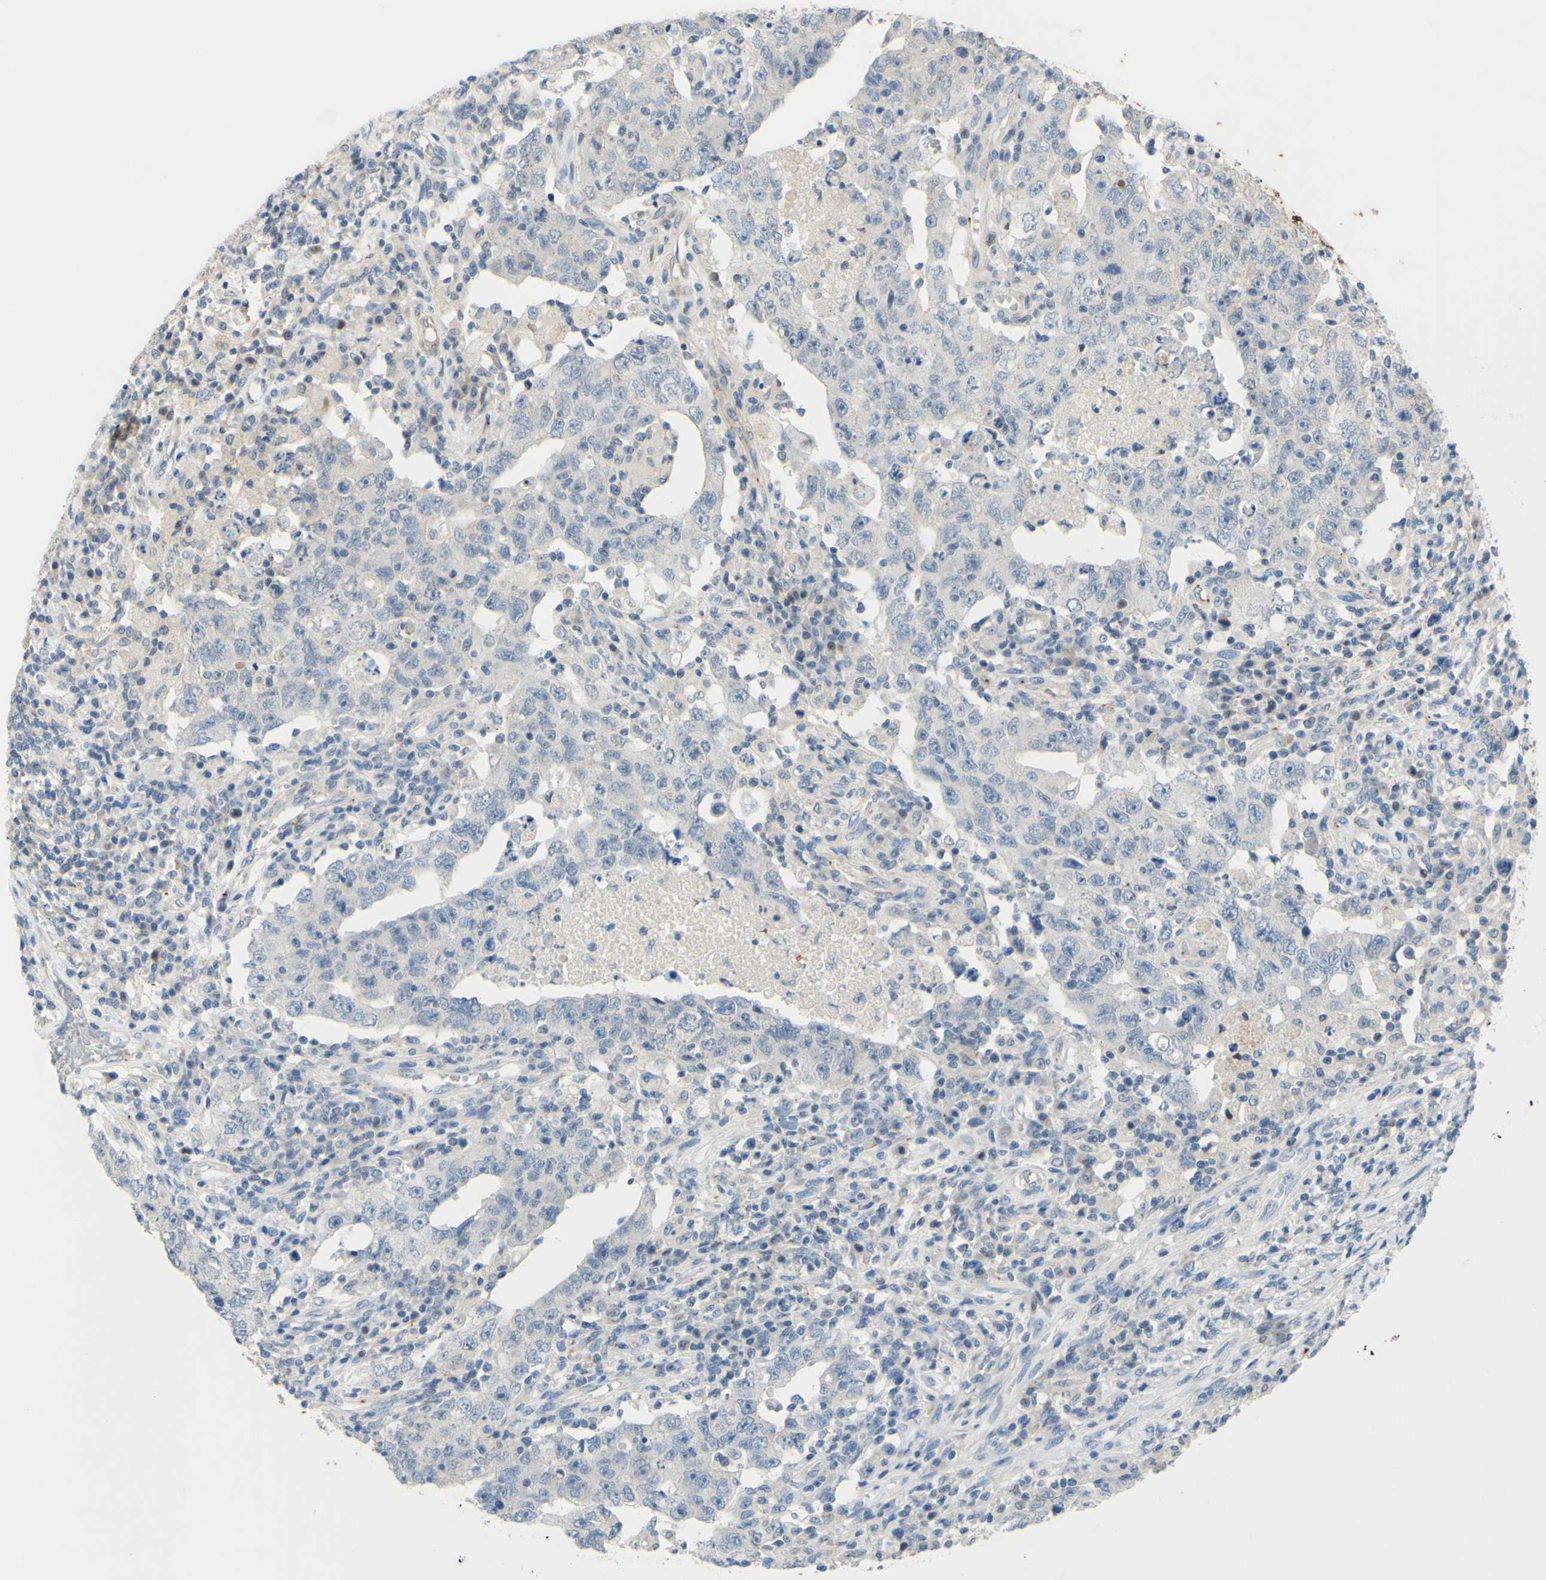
{"staining": {"intensity": "negative", "quantity": "none", "location": "none"}, "tissue": "testis cancer", "cell_type": "Tumor cells", "image_type": "cancer", "snomed": [{"axis": "morphology", "description": "Carcinoma, Embryonal, NOS"}, {"axis": "topography", "description": "Testis"}], "caption": "Testis cancer (embryonal carcinoma) stained for a protein using IHC demonstrates no staining tumor cells.", "gene": "ARHGAP1", "patient": {"sex": "male", "age": 26}}